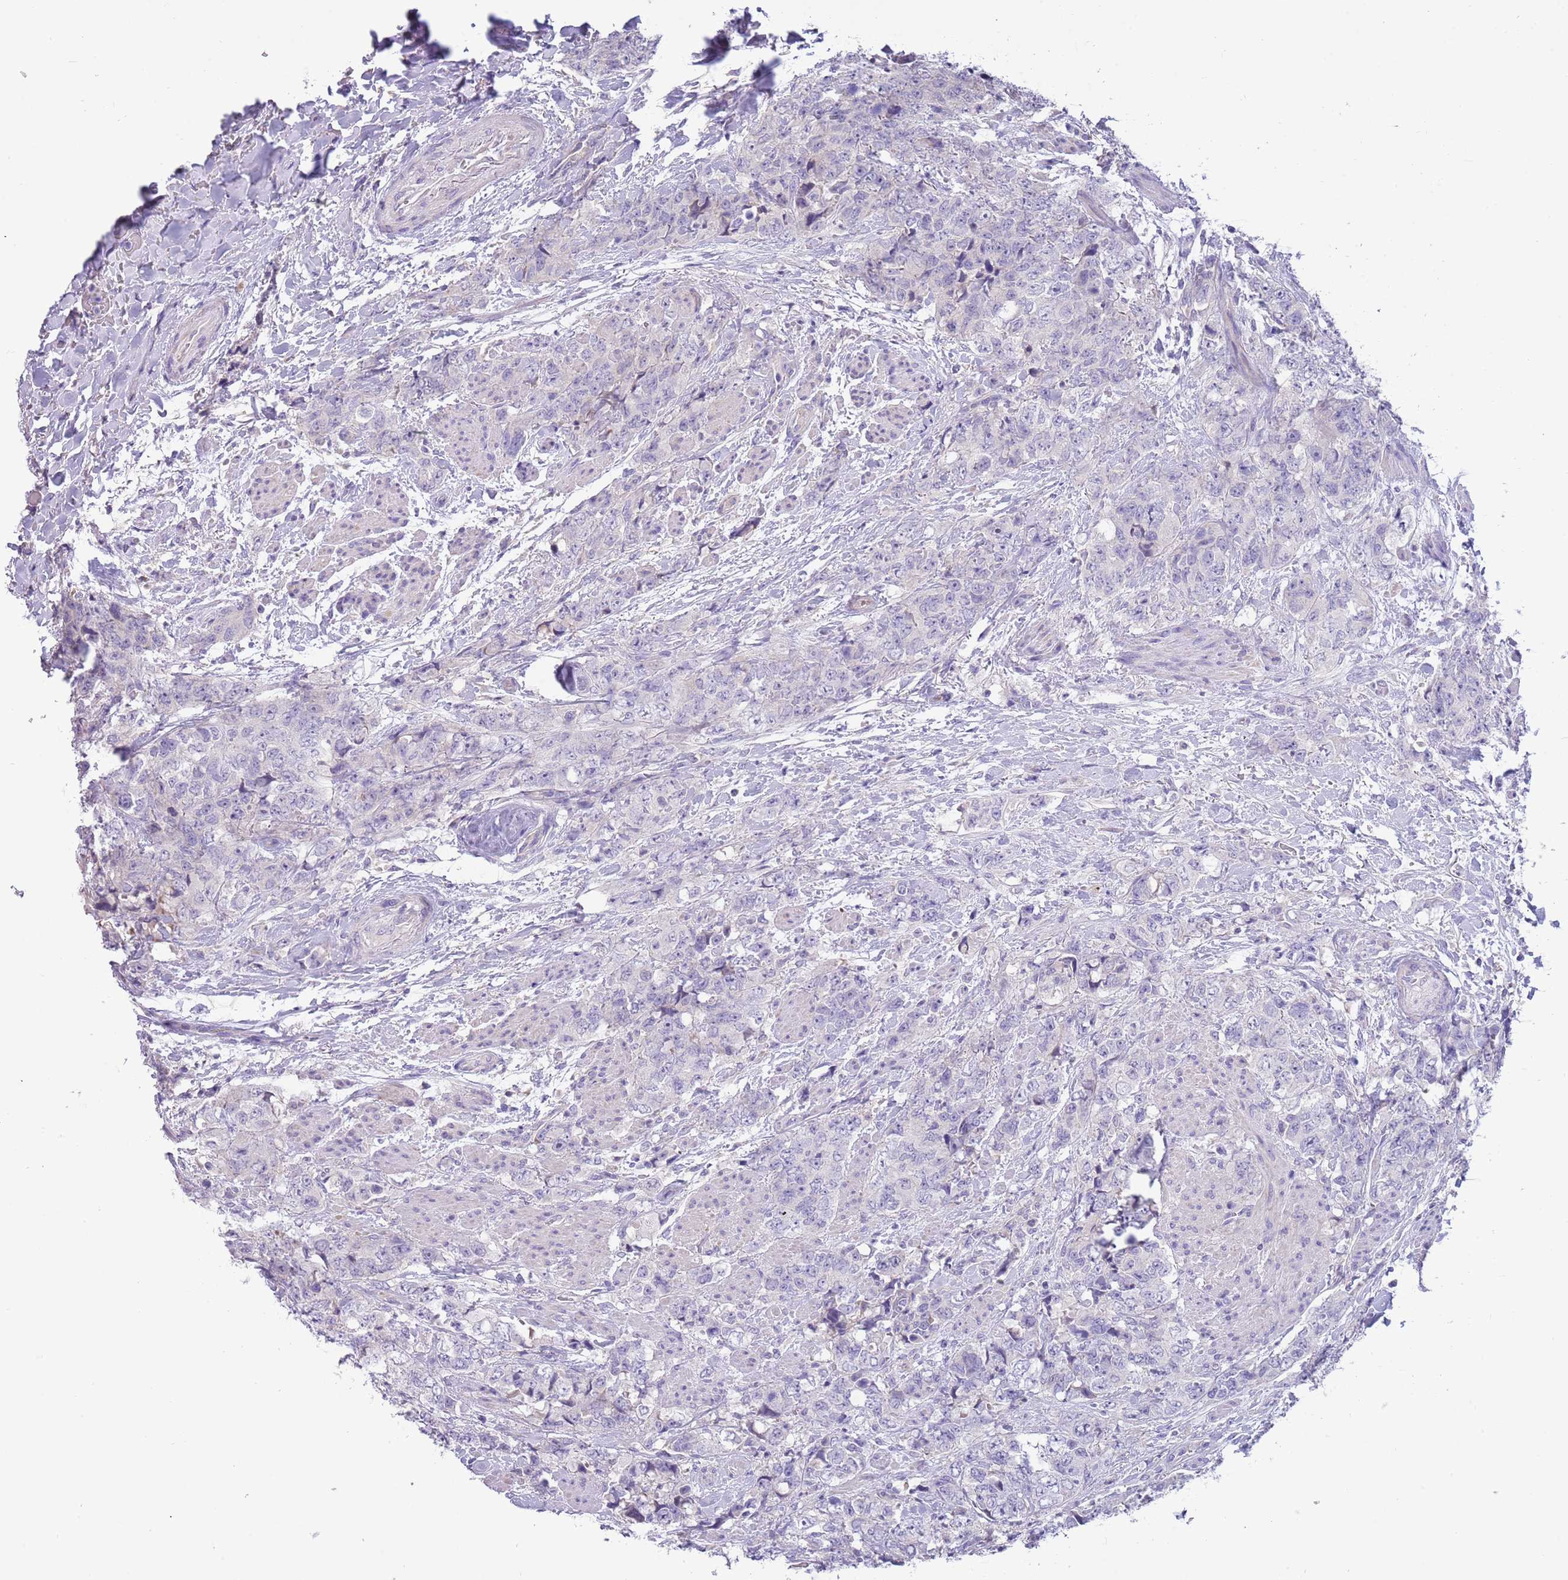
{"staining": {"intensity": "negative", "quantity": "none", "location": "none"}, "tissue": "urothelial cancer", "cell_type": "Tumor cells", "image_type": "cancer", "snomed": [{"axis": "morphology", "description": "Urothelial carcinoma, High grade"}, {"axis": "topography", "description": "Urinary bladder"}], "caption": "Urothelial cancer stained for a protein using immunohistochemistry (IHC) reveals no positivity tumor cells.", "gene": "CABYR", "patient": {"sex": "female", "age": 78}}